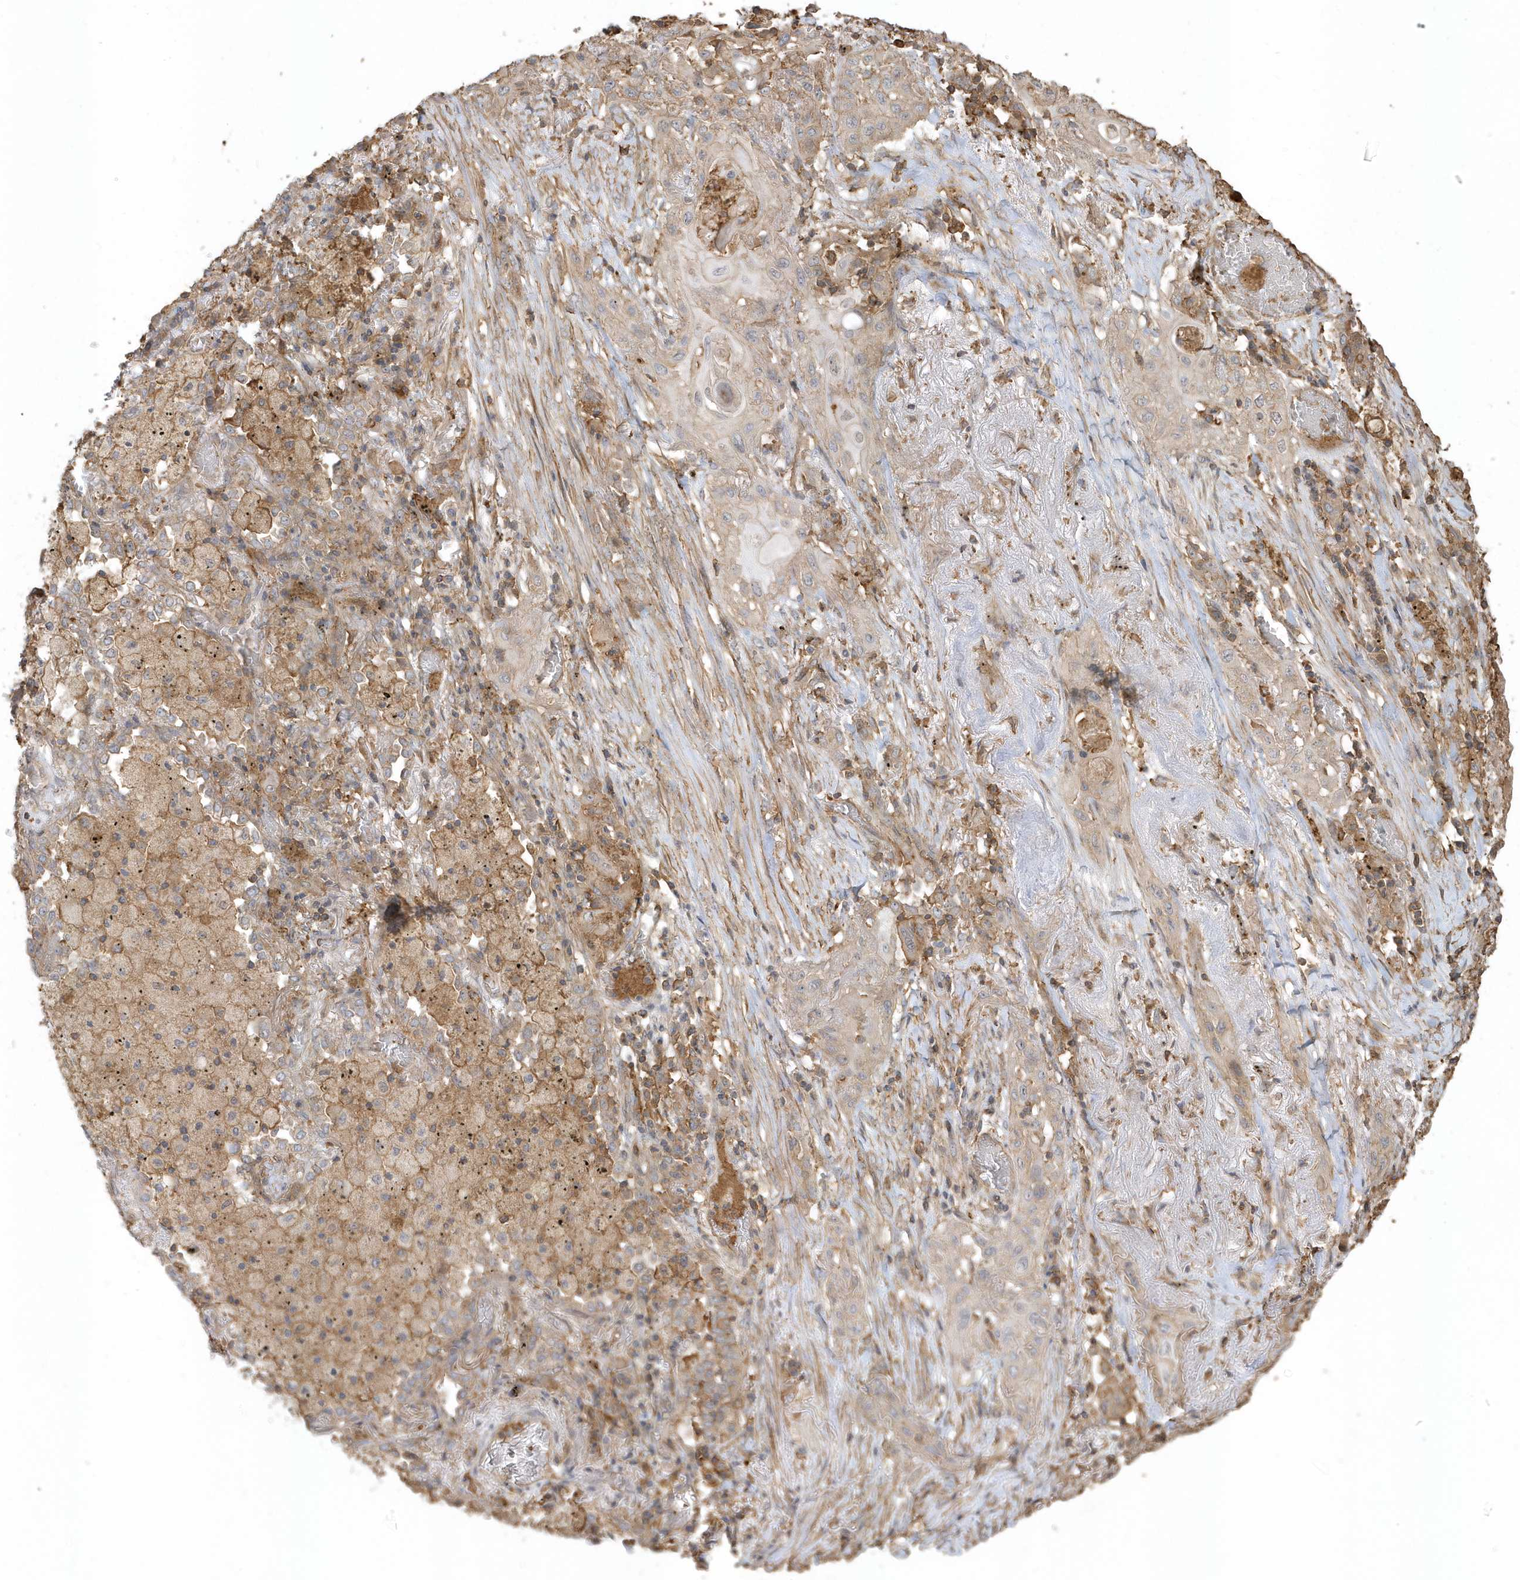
{"staining": {"intensity": "weak", "quantity": "25%-75%", "location": "cytoplasmic/membranous"}, "tissue": "lung cancer", "cell_type": "Tumor cells", "image_type": "cancer", "snomed": [{"axis": "morphology", "description": "Squamous cell carcinoma, NOS"}, {"axis": "topography", "description": "Lung"}], "caption": "Squamous cell carcinoma (lung) stained with immunohistochemistry demonstrates weak cytoplasmic/membranous positivity in approximately 25%-75% of tumor cells. (brown staining indicates protein expression, while blue staining denotes nuclei).", "gene": "ZBTB8A", "patient": {"sex": "female", "age": 47}}